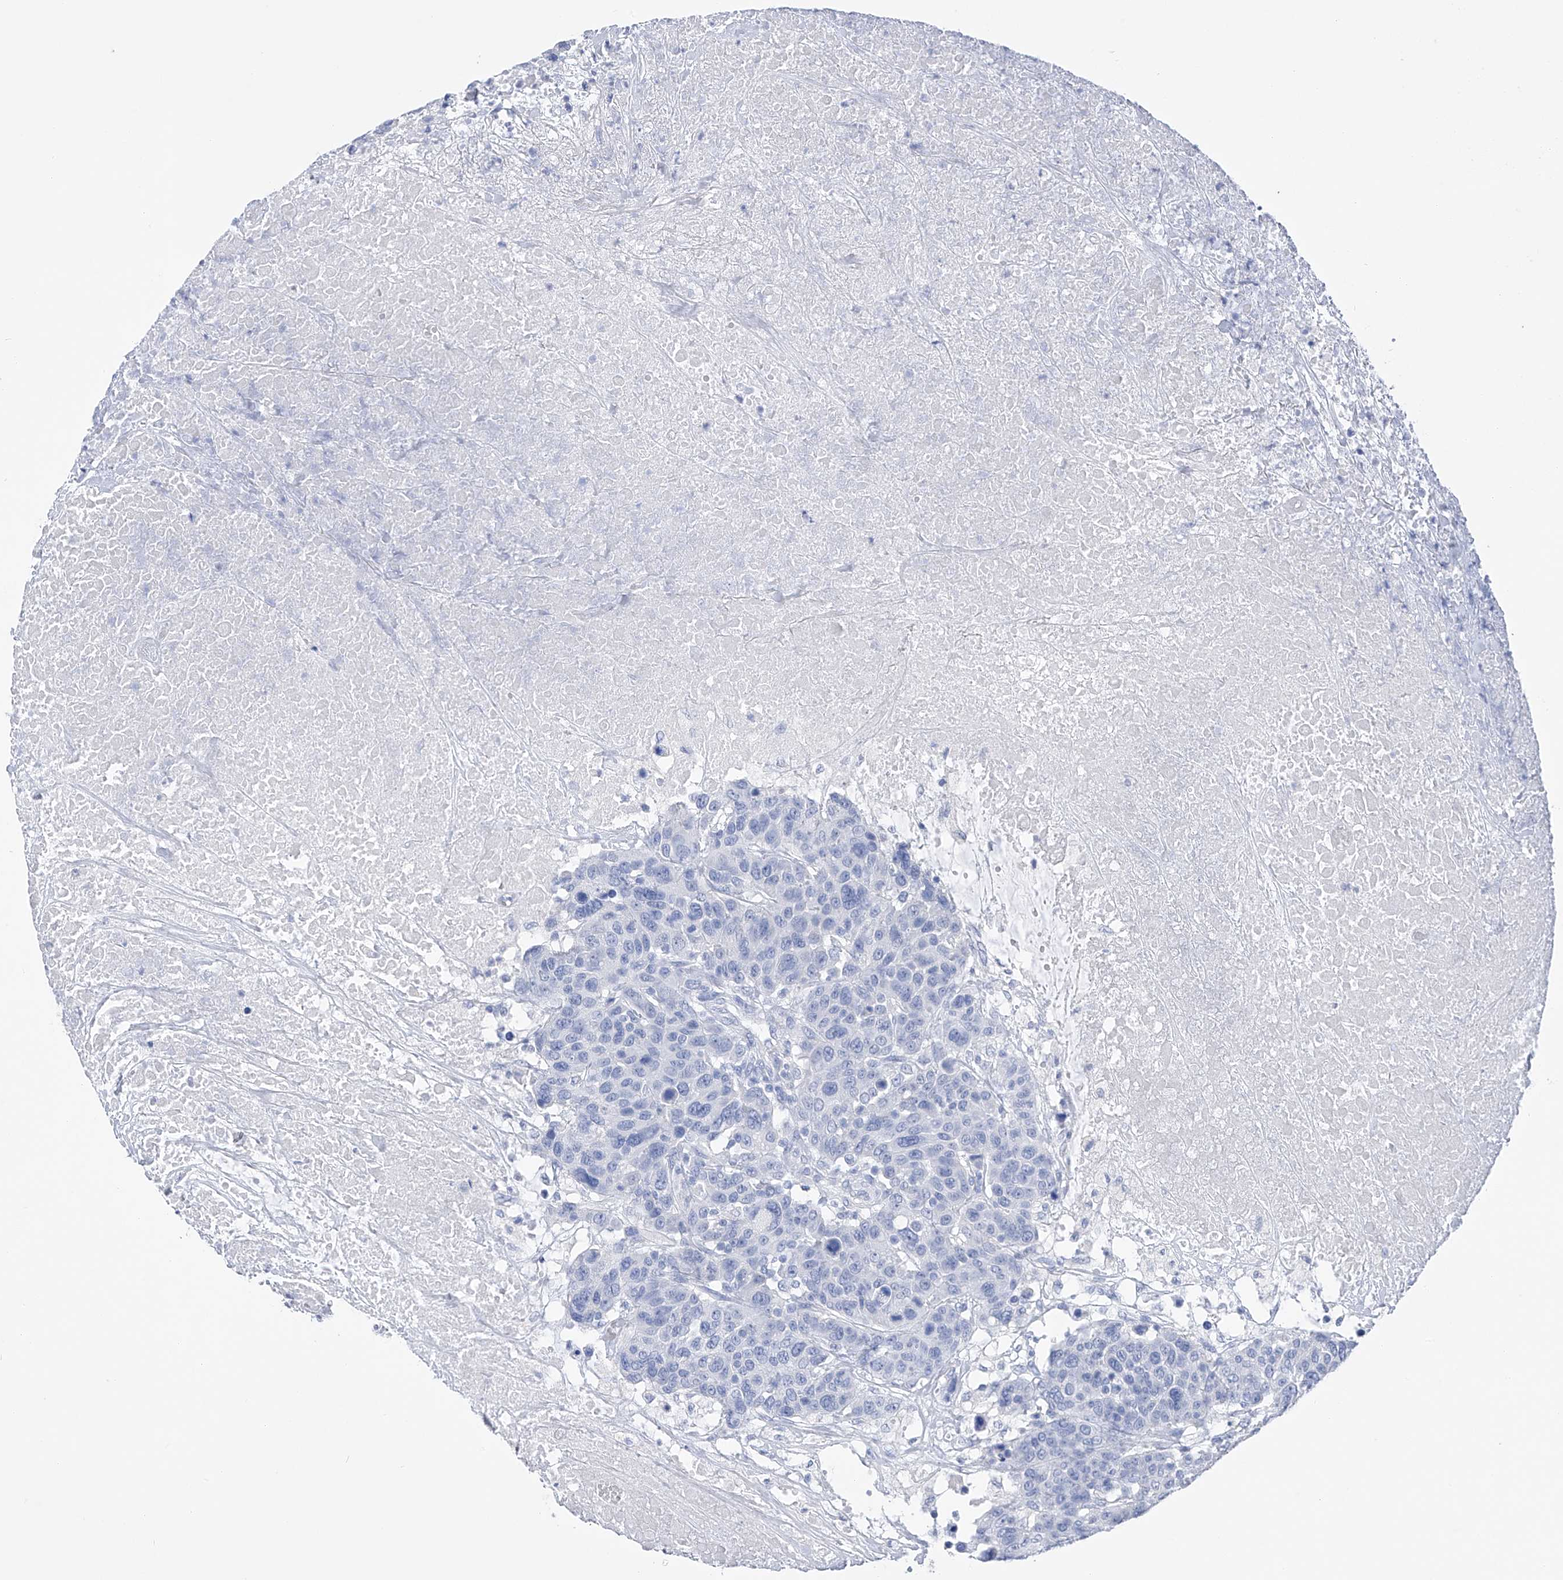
{"staining": {"intensity": "negative", "quantity": "none", "location": "none"}, "tissue": "breast cancer", "cell_type": "Tumor cells", "image_type": "cancer", "snomed": [{"axis": "morphology", "description": "Duct carcinoma"}, {"axis": "topography", "description": "Breast"}], "caption": "Photomicrograph shows no significant protein staining in tumor cells of breast intraductal carcinoma.", "gene": "ADRA1A", "patient": {"sex": "female", "age": 37}}